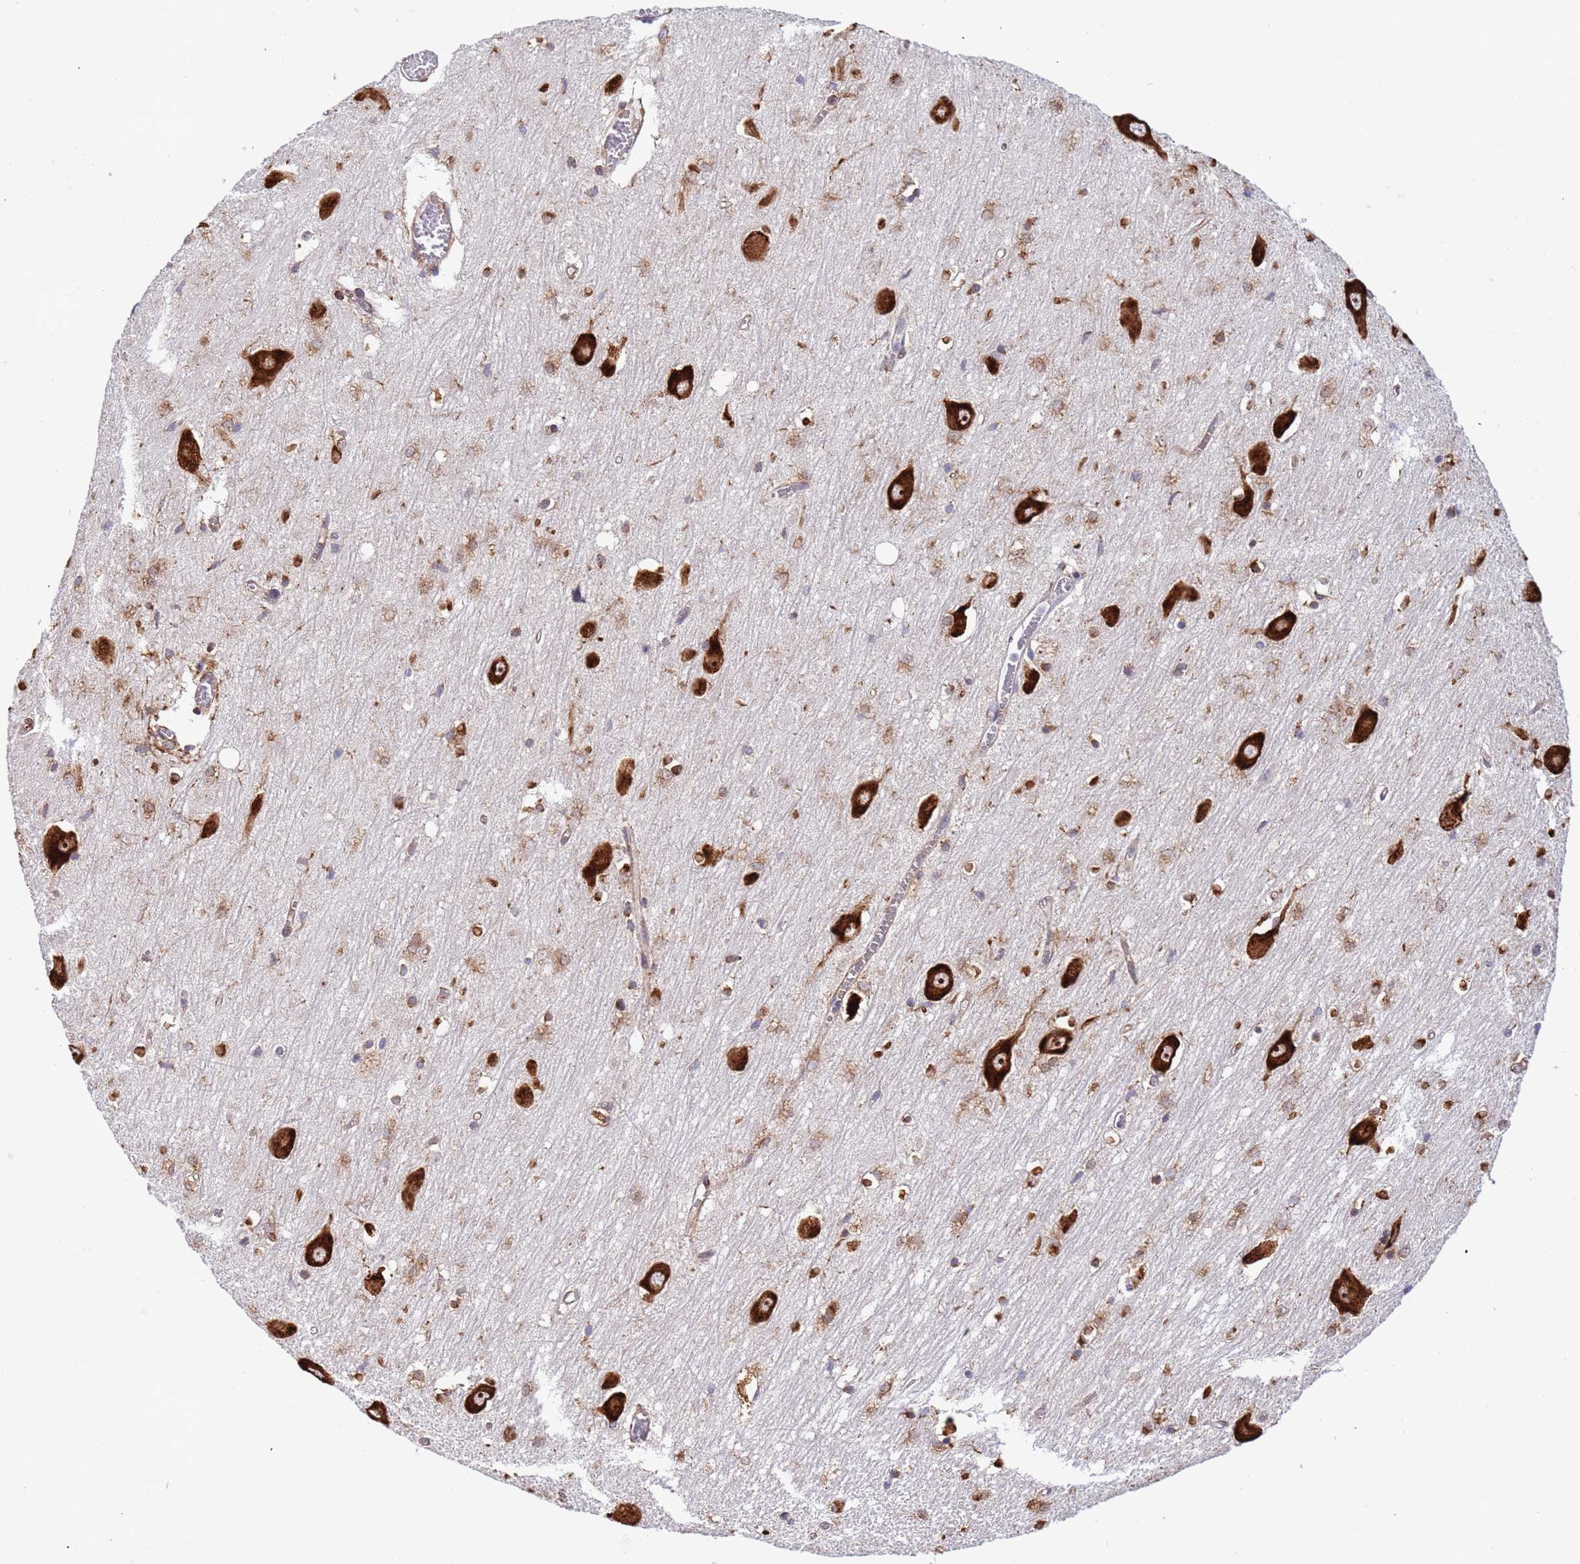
{"staining": {"intensity": "strong", "quantity": "25%-75%", "location": "cytoplasmic/membranous,nuclear"}, "tissue": "hippocampus", "cell_type": "Glial cells", "image_type": "normal", "snomed": [{"axis": "morphology", "description": "Normal tissue, NOS"}, {"axis": "topography", "description": "Hippocampus"}], "caption": "This is an image of immunohistochemistry staining of normal hippocampus, which shows strong expression in the cytoplasmic/membranous,nuclear of glial cells.", "gene": "RPL36", "patient": {"sex": "male", "age": 70}}